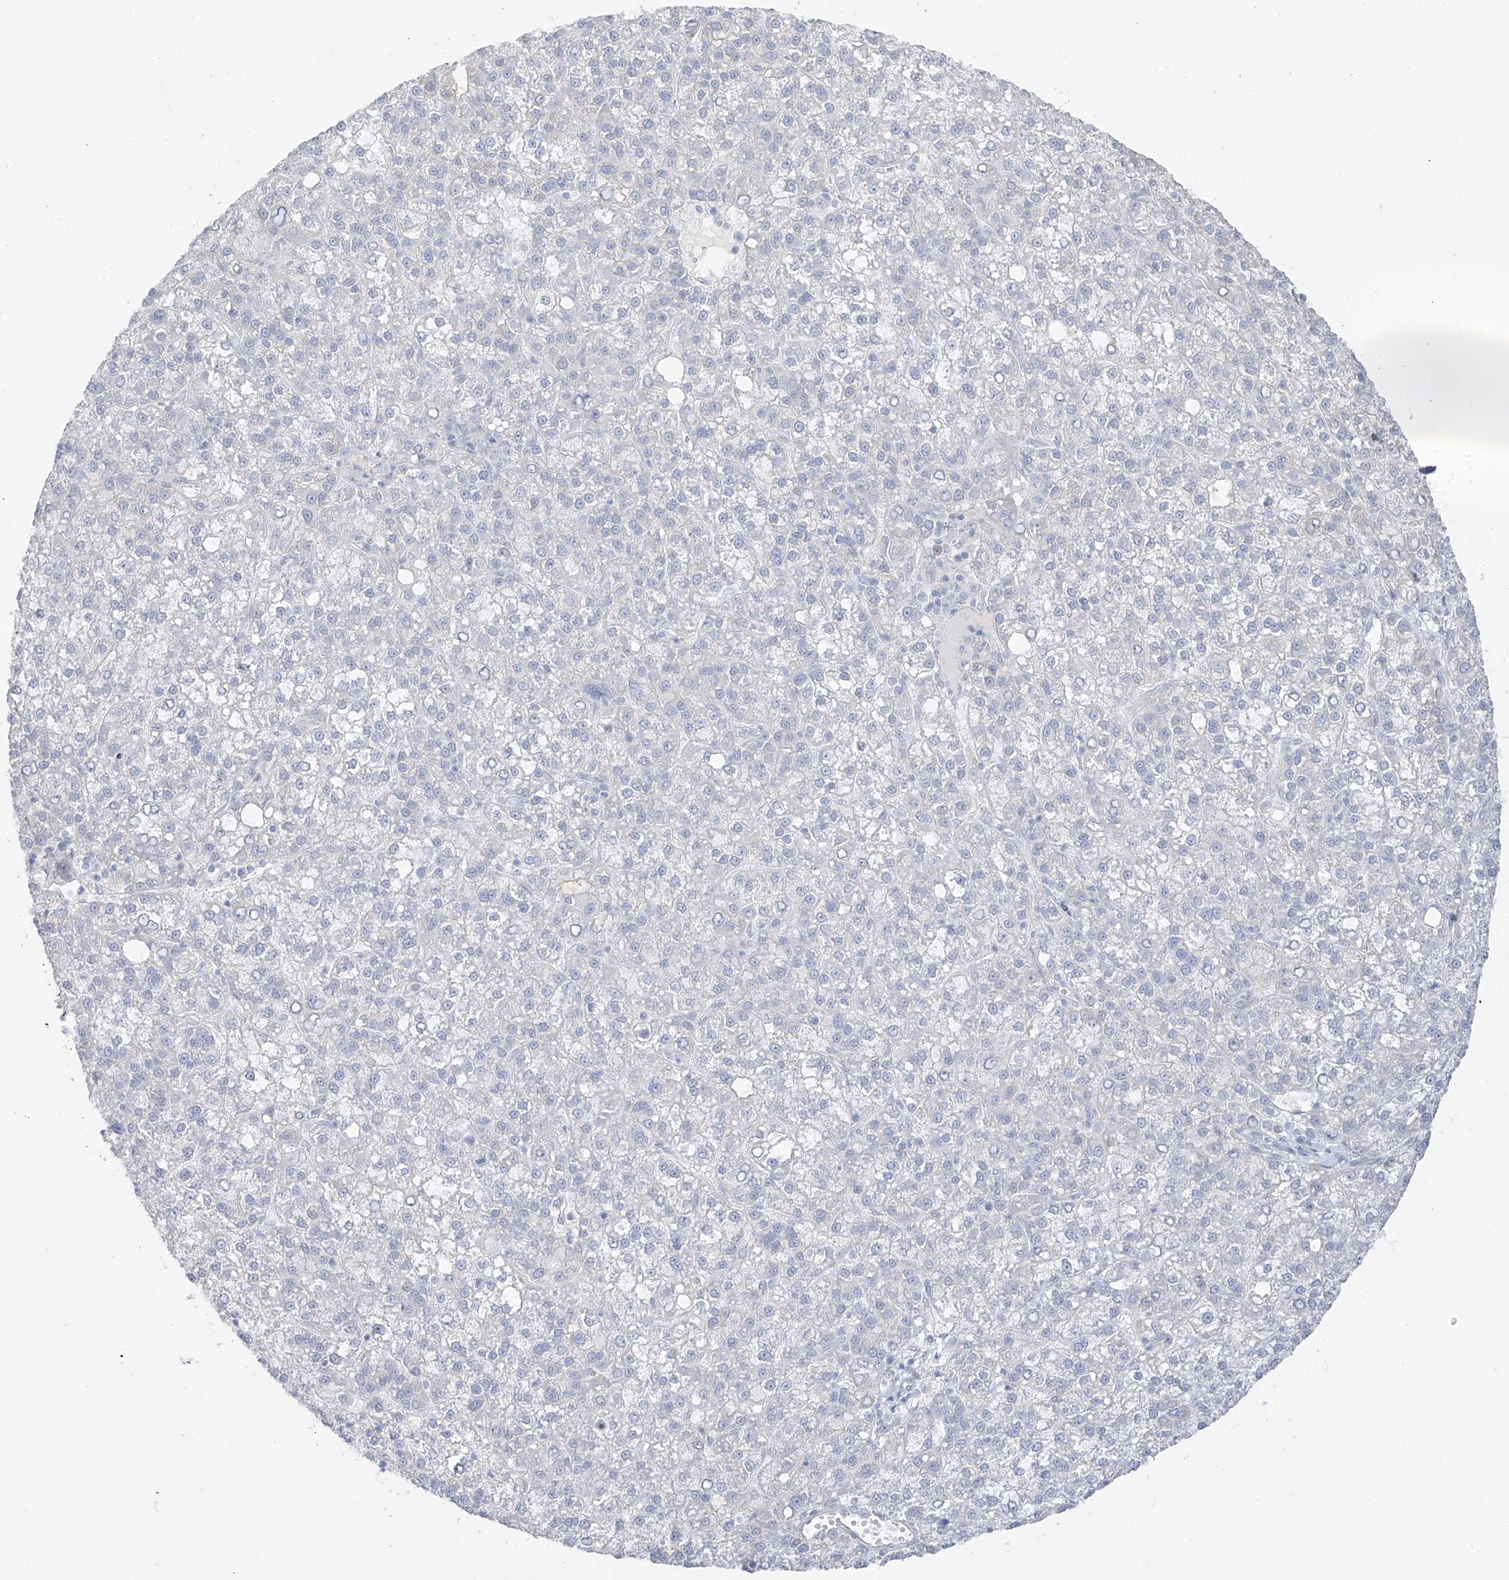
{"staining": {"intensity": "negative", "quantity": "none", "location": "none"}, "tissue": "liver cancer", "cell_type": "Tumor cells", "image_type": "cancer", "snomed": [{"axis": "morphology", "description": "Carcinoma, Hepatocellular, NOS"}, {"axis": "topography", "description": "Liver"}], "caption": "A high-resolution micrograph shows immunohistochemistry (IHC) staining of liver cancer (hepatocellular carcinoma), which reveals no significant staining in tumor cells. (DAB IHC with hematoxylin counter stain).", "gene": "DCDC2", "patient": {"sex": "female", "age": 58}}